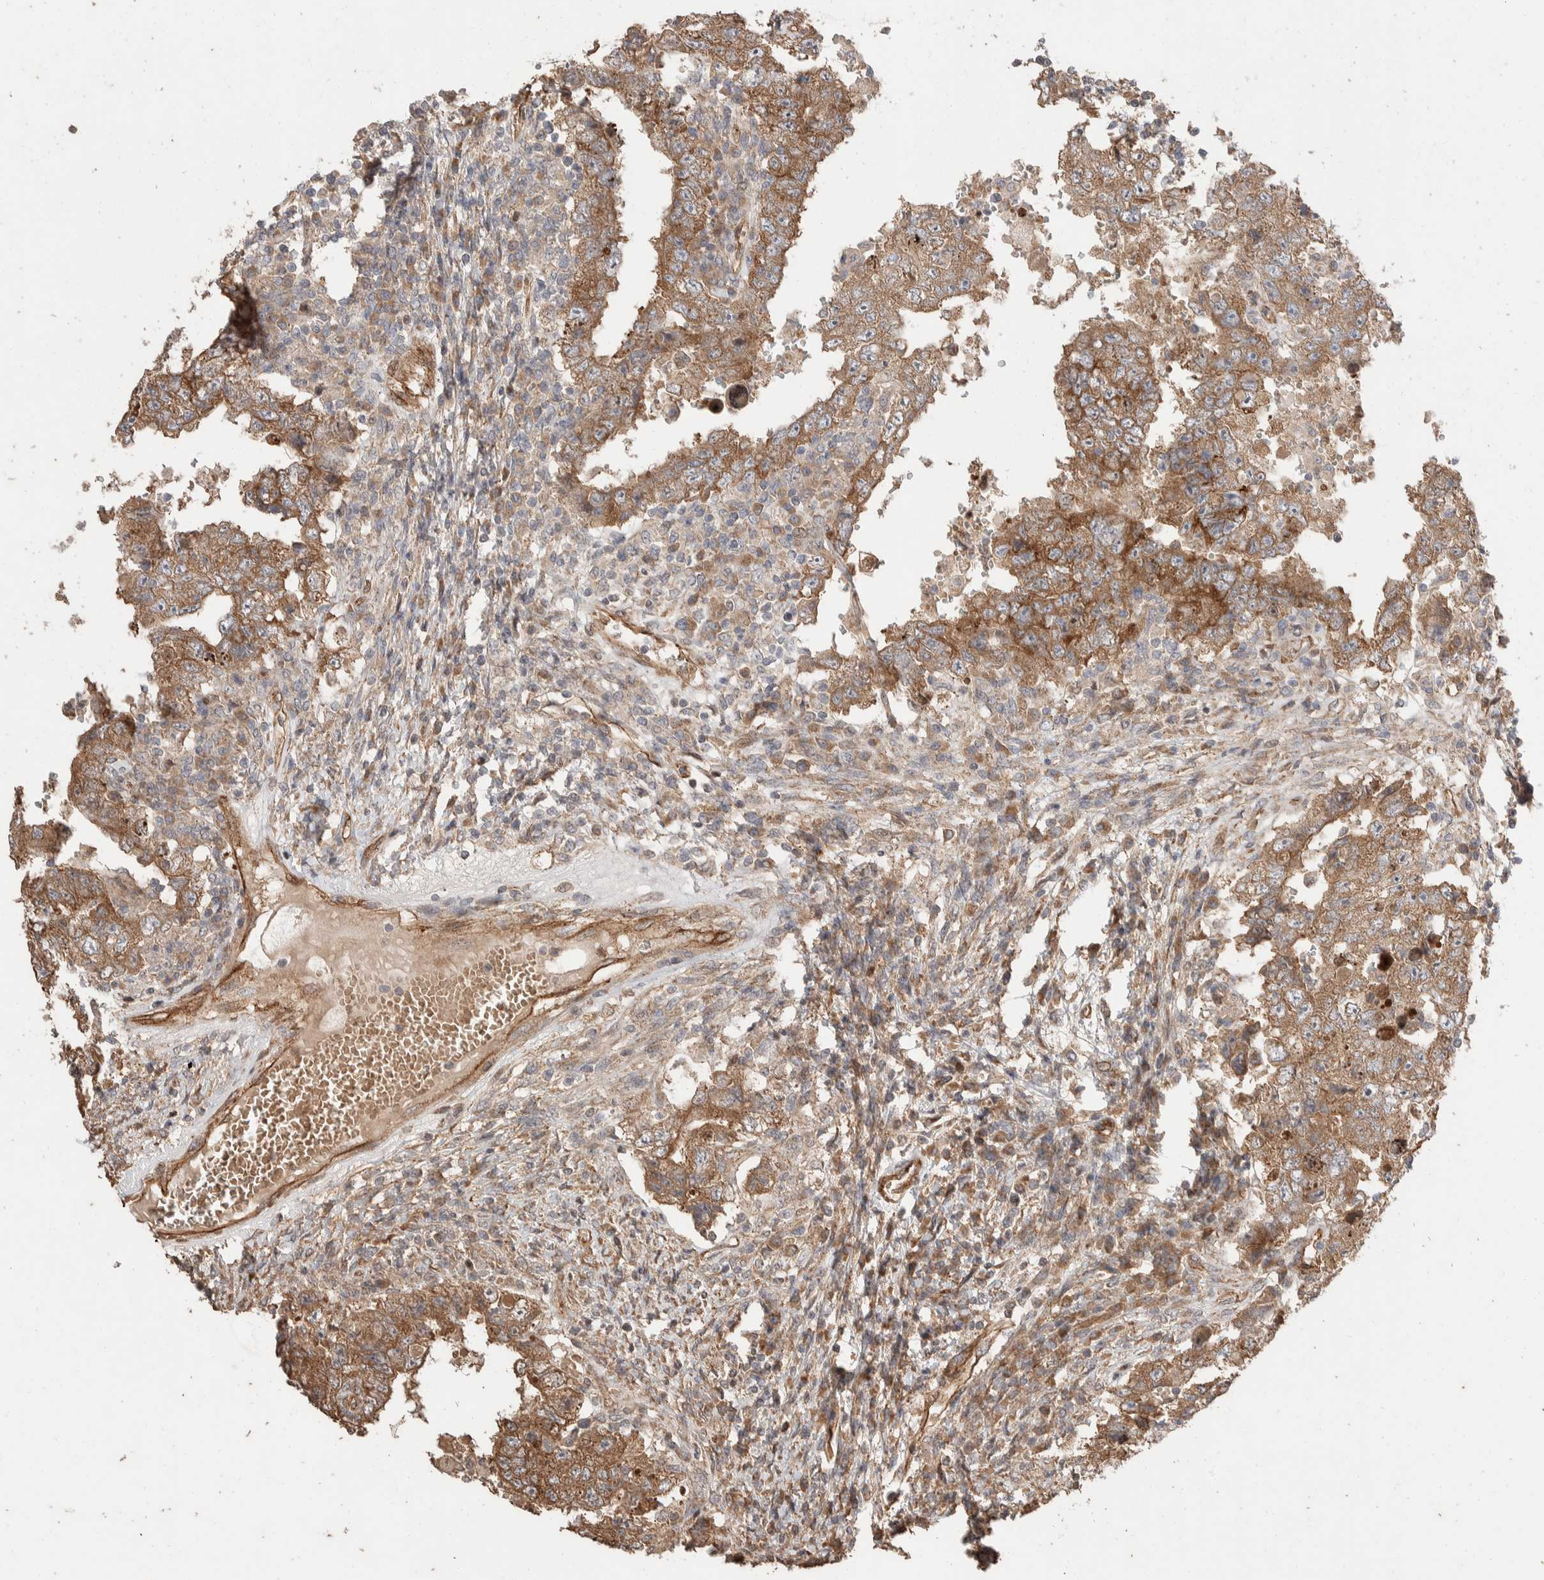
{"staining": {"intensity": "moderate", "quantity": ">75%", "location": "cytoplasmic/membranous"}, "tissue": "testis cancer", "cell_type": "Tumor cells", "image_type": "cancer", "snomed": [{"axis": "morphology", "description": "Carcinoma, Embryonal, NOS"}, {"axis": "topography", "description": "Testis"}], "caption": "Protein analysis of testis cancer tissue demonstrates moderate cytoplasmic/membranous expression in approximately >75% of tumor cells.", "gene": "ERC1", "patient": {"sex": "male", "age": 26}}